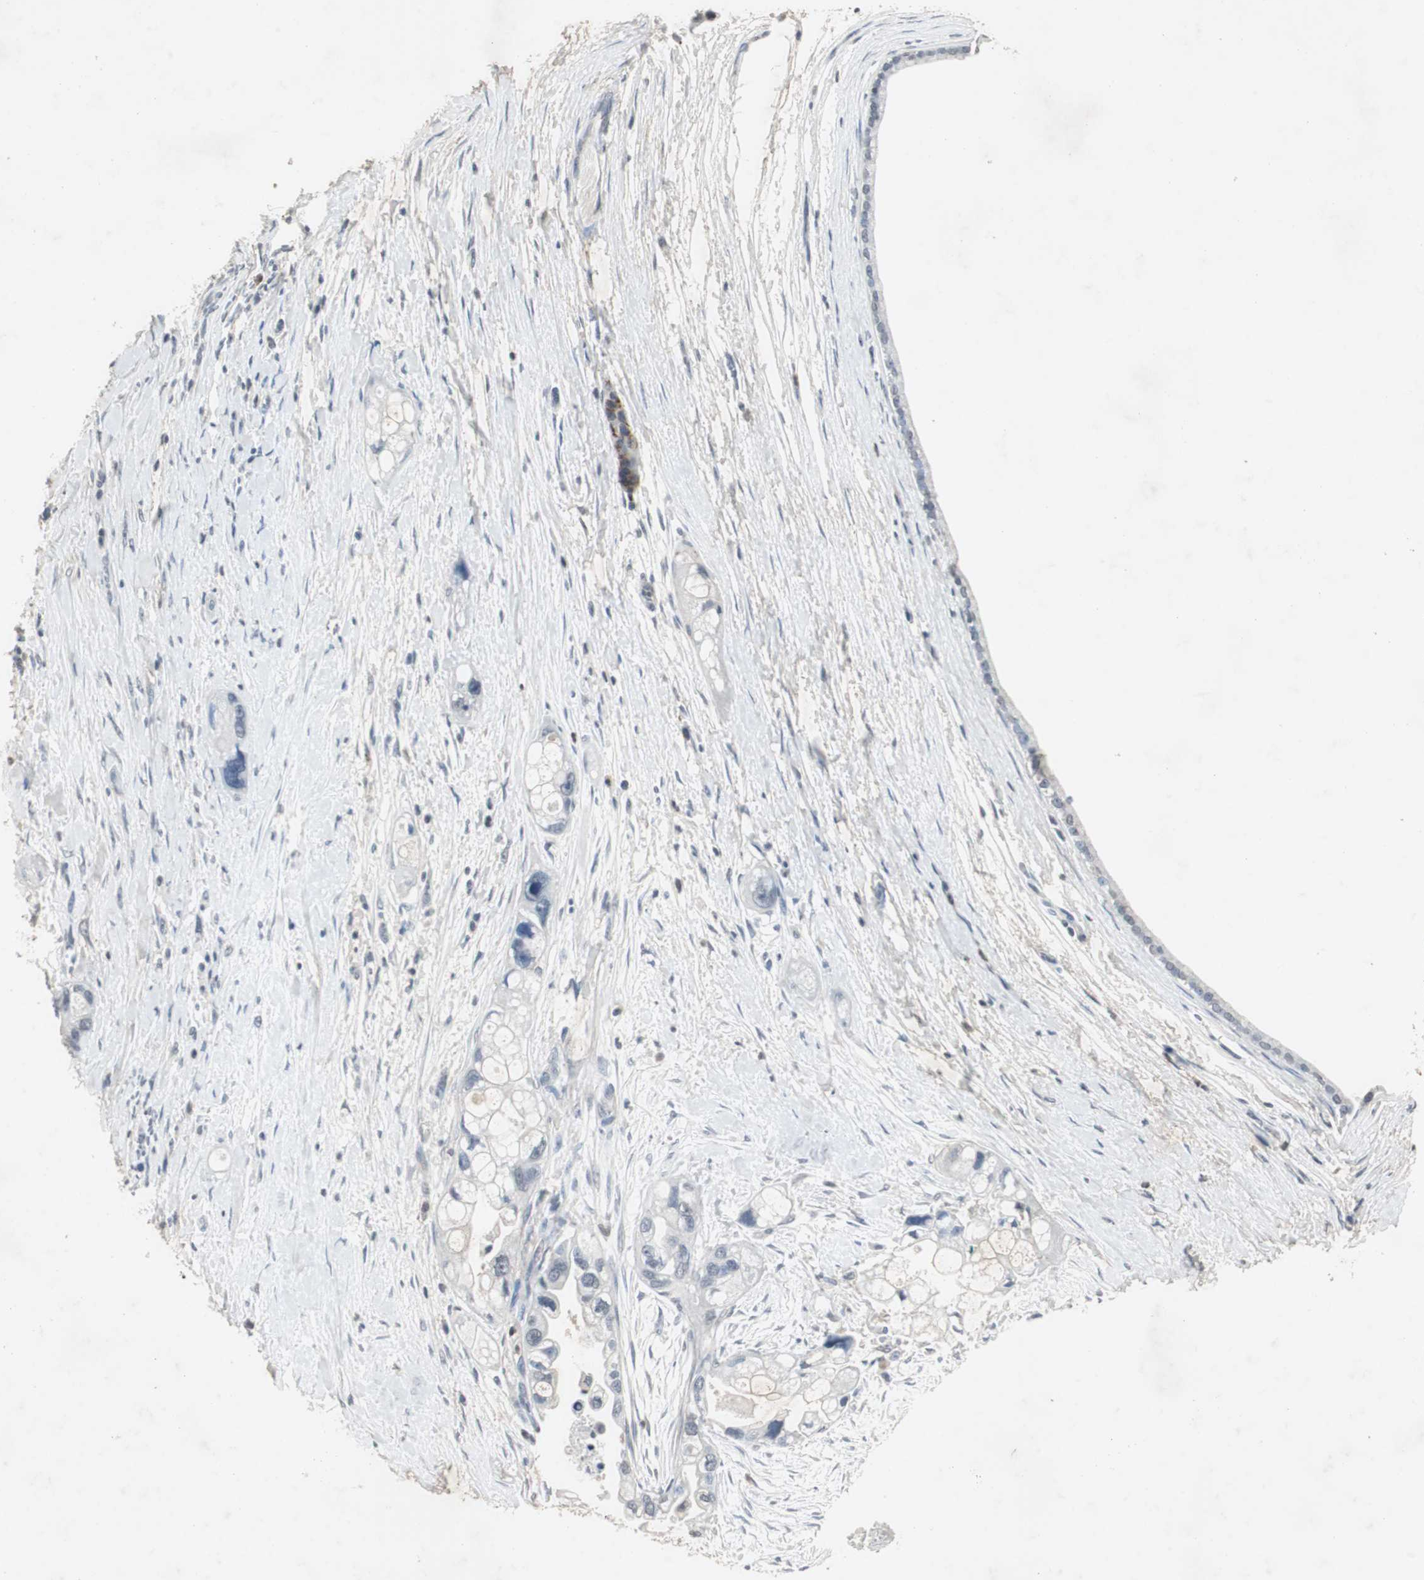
{"staining": {"intensity": "negative", "quantity": "none", "location": "none"}, "tissue": "pancreatic cancer", "cell_type": "Tumor cells", "image_type": "cancer", "snomed": [{"axis": "morphology", "description": "Adenocarcinoma, NOS"}, {"axis": "topography", "description": "Pancreas"}], "caption": "Histopathology image shows no significant protein positivity in tumor cells of pancreatic cancer (adenocarcinoma). The staining is performed using DAB brown chromogen with nuclei counter-stained in using hematoxylin.", "gene": "ADNP2", "patient": {"sex": "female", "age": 77}}